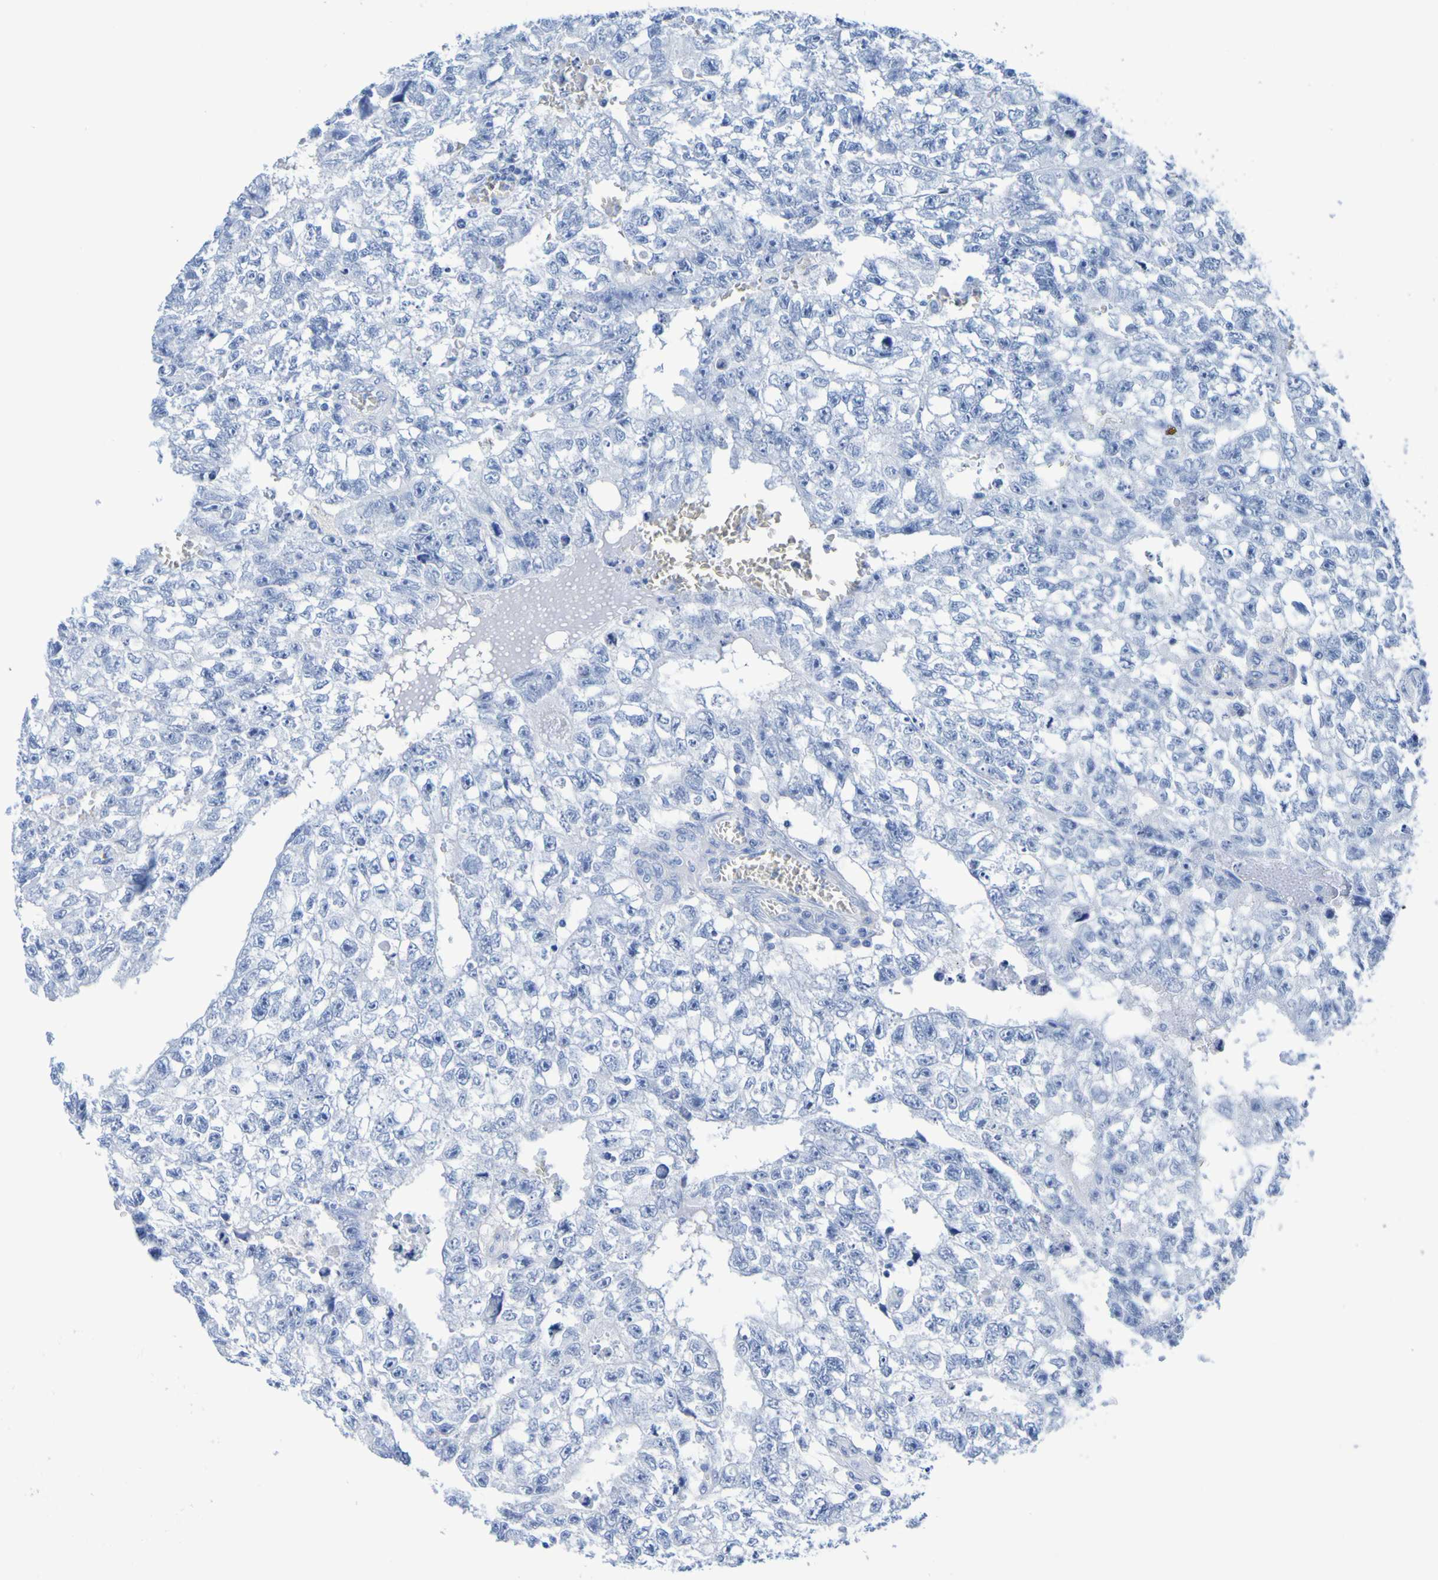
{"staining": {"intensity": "negative", "quantity": "none", "location": "none"}, "tissue": "testis cancer", "cell_type": "Tumor cells", "image_type": "cancer", "snomed": [{"axis": "morphology", "description": "Seminoma, NOS"}, {"axis": "morphology", "description": "Carcinoma, Embryonal, NOS"}, {"axis": "topography", "description": "Testis"}], "caption": "Tumor cells are negative for protein expression in human testis cancer.", "gene": "DPEP1", "patient": {"sex": "male", "age": 38}}